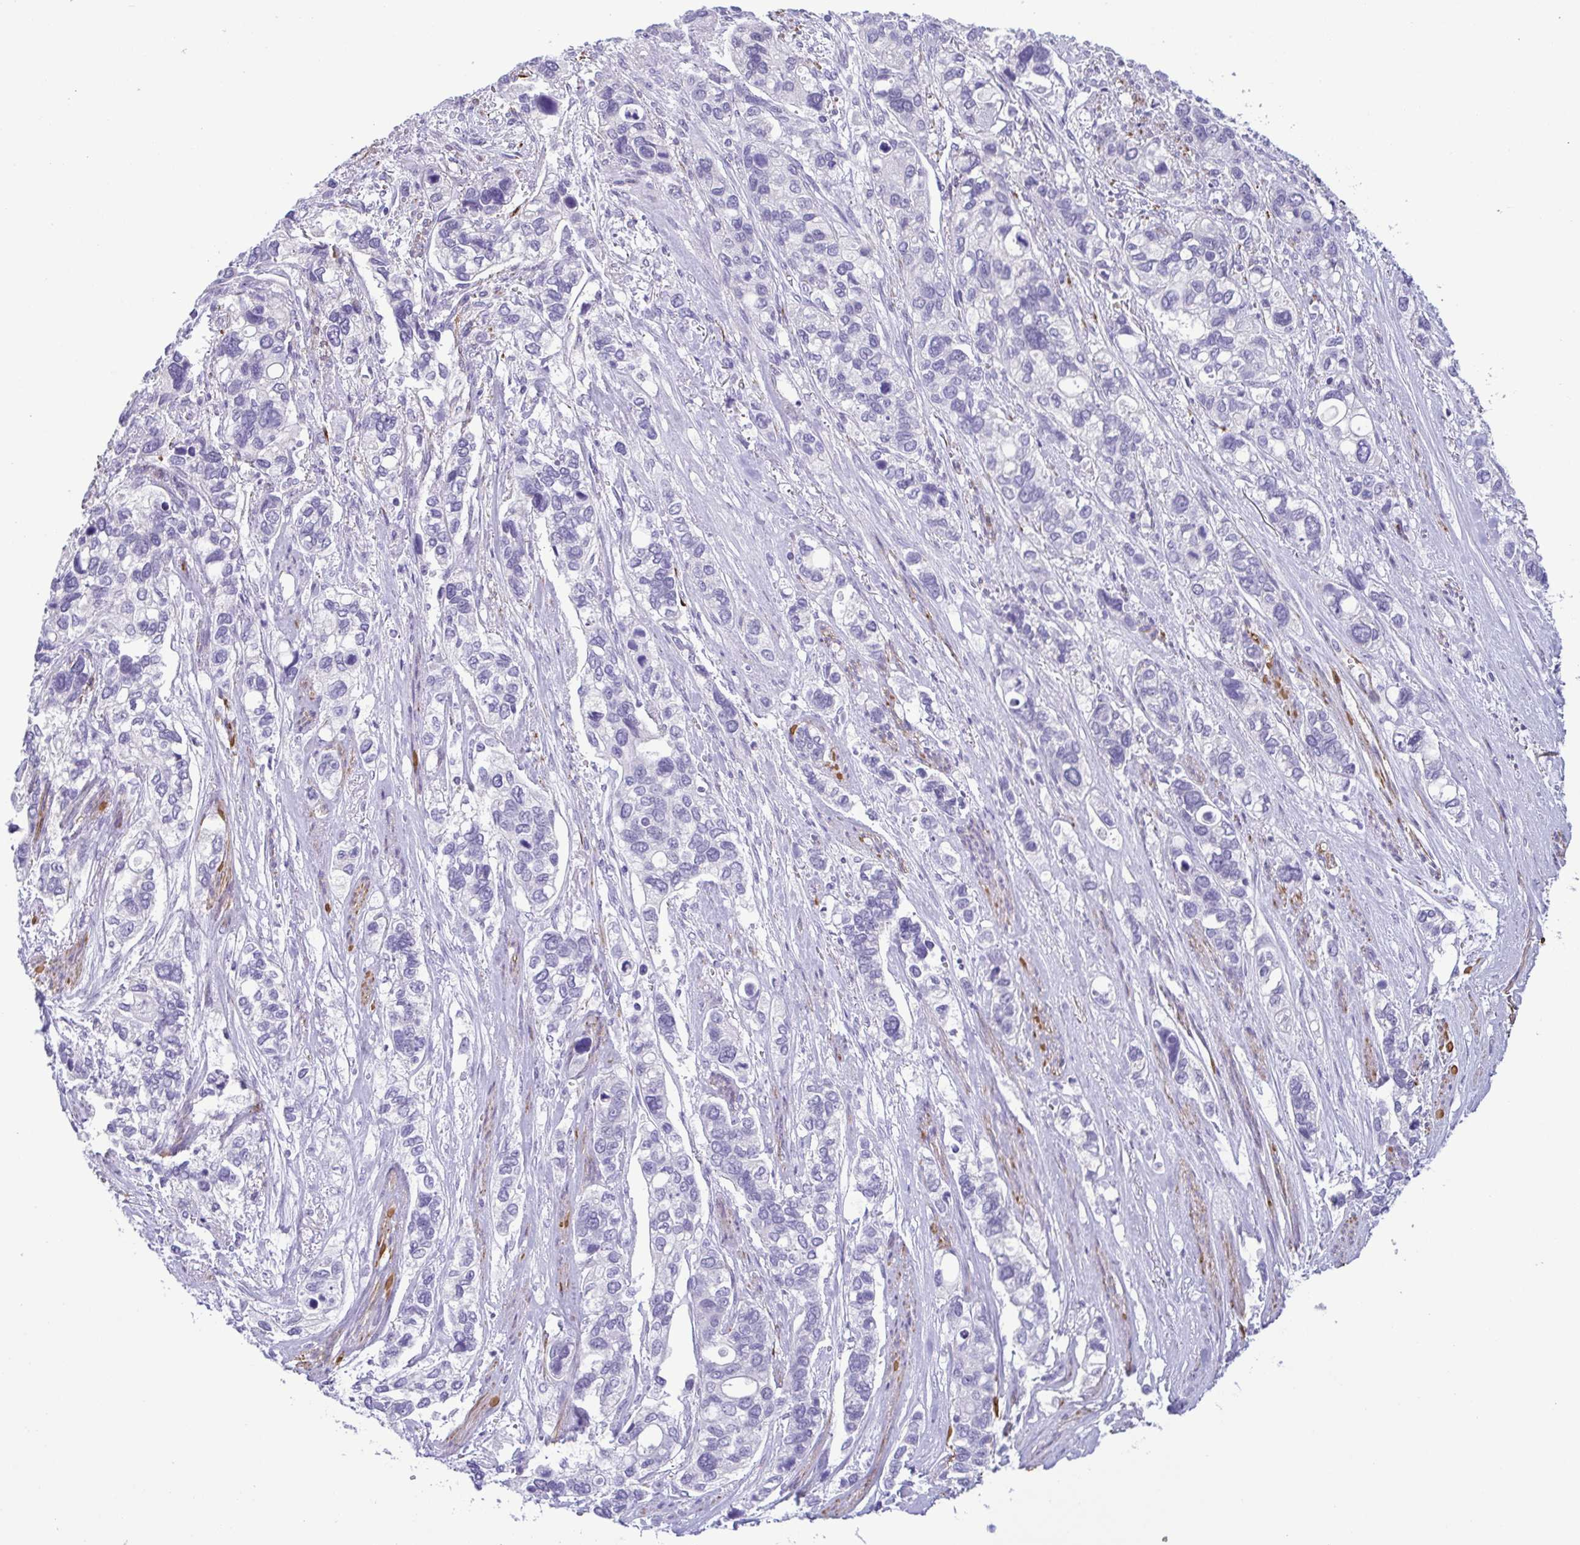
{"staining": {"intensity": "negative", "quantity": "none", "location": "none"}, "tissue": "stomach cancer", "cell_type": "Tumor cells", "image_type": "cancer", "snomed": [{"axis": "morphology", "description": "Adenocarcinoma, NOS"}, {"axis": "topography", "description": "Stomach, upper"}], "caption": "Immunohistochemical staining of human stomach adenocarcinoma reveals no significant staining in tumor cells. Brightfield microscopy of IHC stained with DAB (brown) and hematoxylin (blue), captured at high magnification.", "gene": "MYL7", "patient": {"sex": "female", "age": 81}}